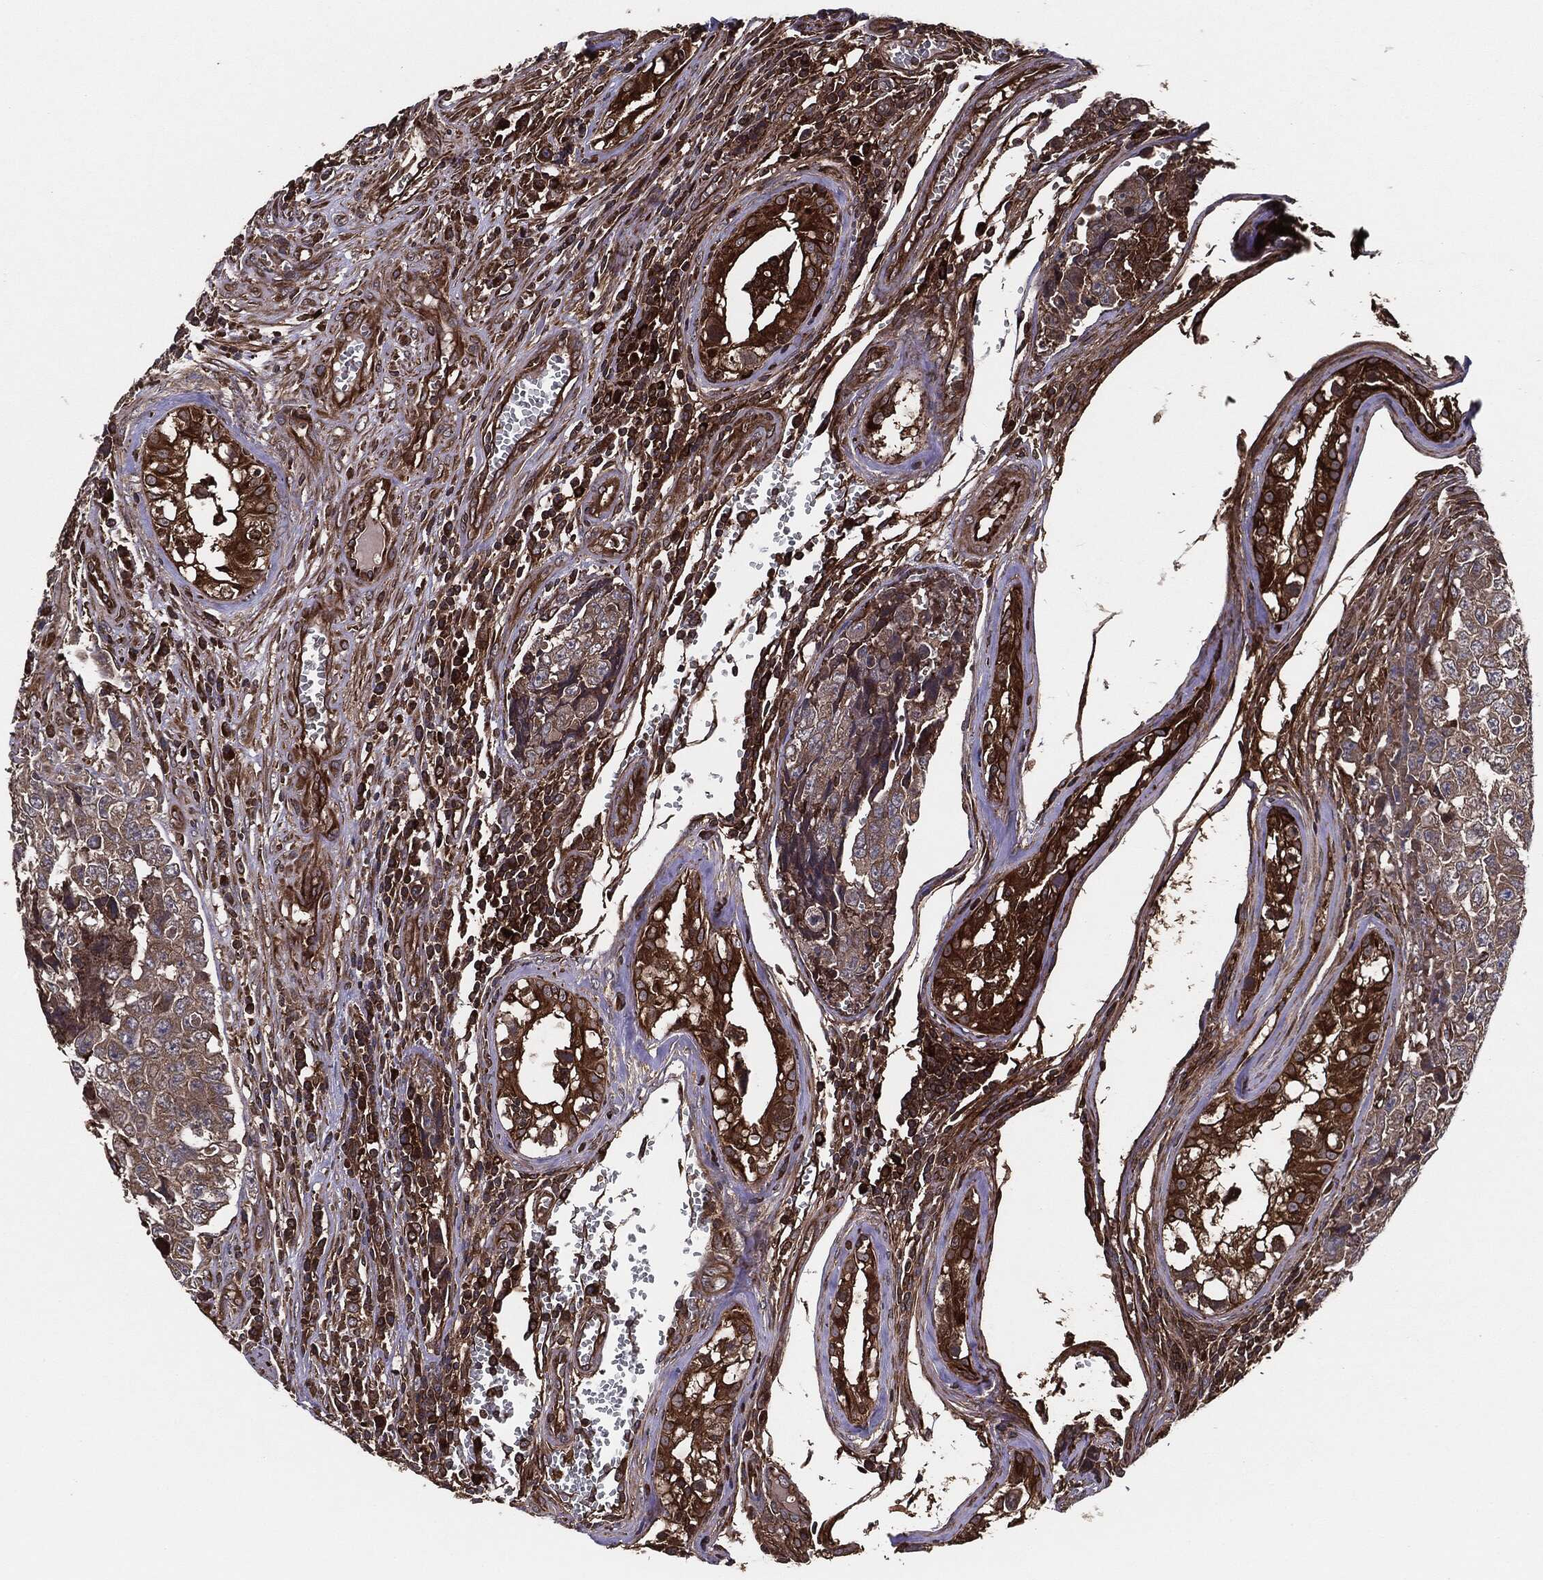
{"staining": {"intensity": "moderate", "quantity": ">75%", "location": "cytoplasmic/membranous"}, "tissue": "testis cancer", "cell_type": "Tumor cells", "image_type": "cancer", "snomed": [{"axis": "morphology", "description": "Carcinoma, Embryonal, NOS"}, {"axis": "topography", "description": "Testis"}], "caption": "Testis cancer stained with IHC reveals moderate cytoplasmic/membranous expression in about >75% of tumor cells.", "gene": "RAP1GDS1", "patient": {"sex": "male", "age": 23}}